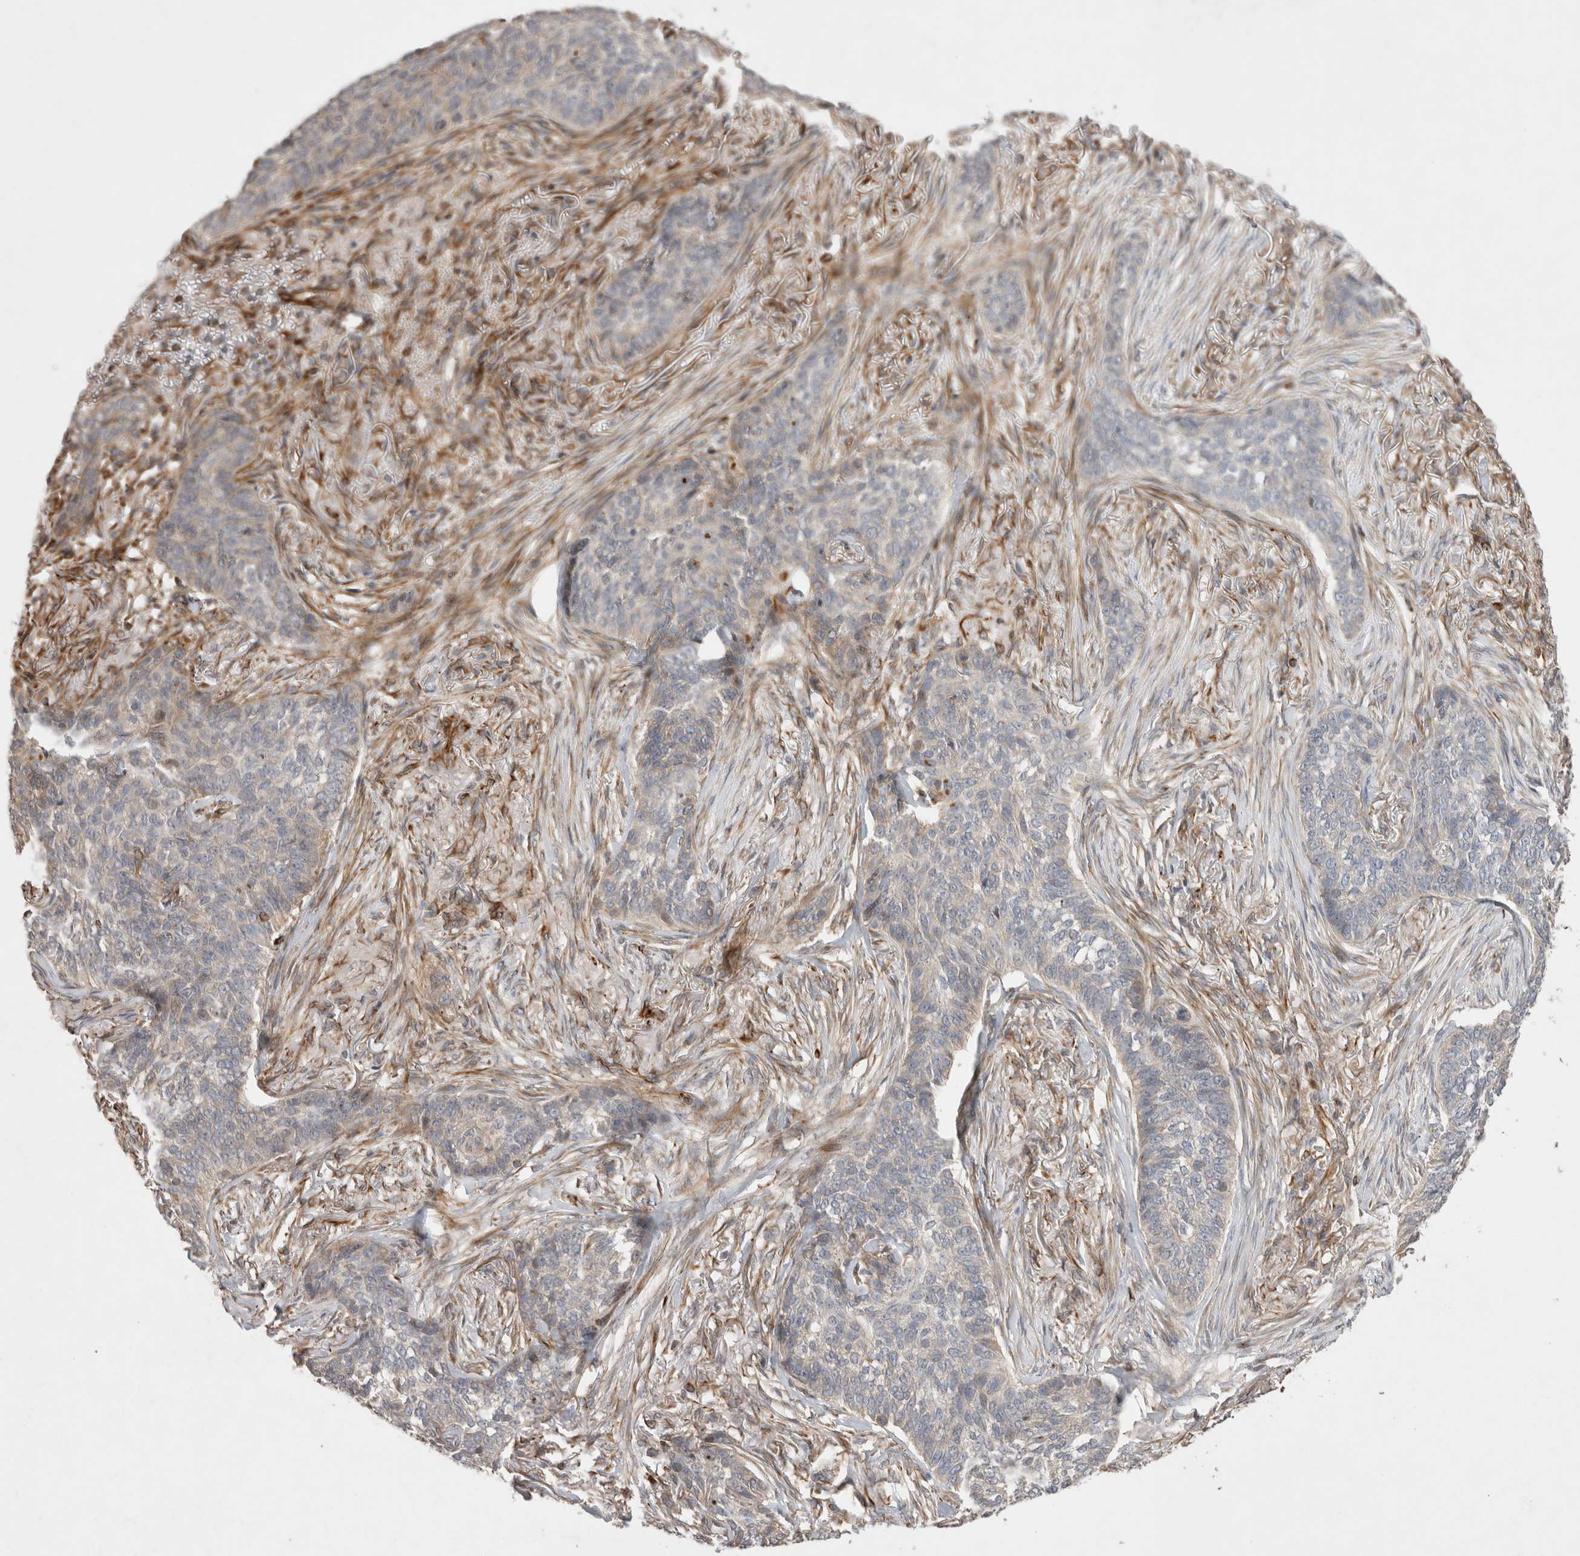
{"staining": {"intensity": "weak", "quantity": "<25%", "location": "cytoplasmic/membranous"}, "tissue": "skin cancer", "cell_type": "Tumor cells", "image_type": "cancer", "snomed": [{"axis": "morphology", "description": "Basal cell carcinoma"}, {"axis": "topography", "description": "Skin"}], "caption": "An immunohistochemistry histopathology image of skin cancer (basal cell carcinoma) is shown. There is no staining in tumor cells of skin cancer (basal cell carcinoma).", "gene": "NMU", "patient": {"sex": "male", "age": 85}}